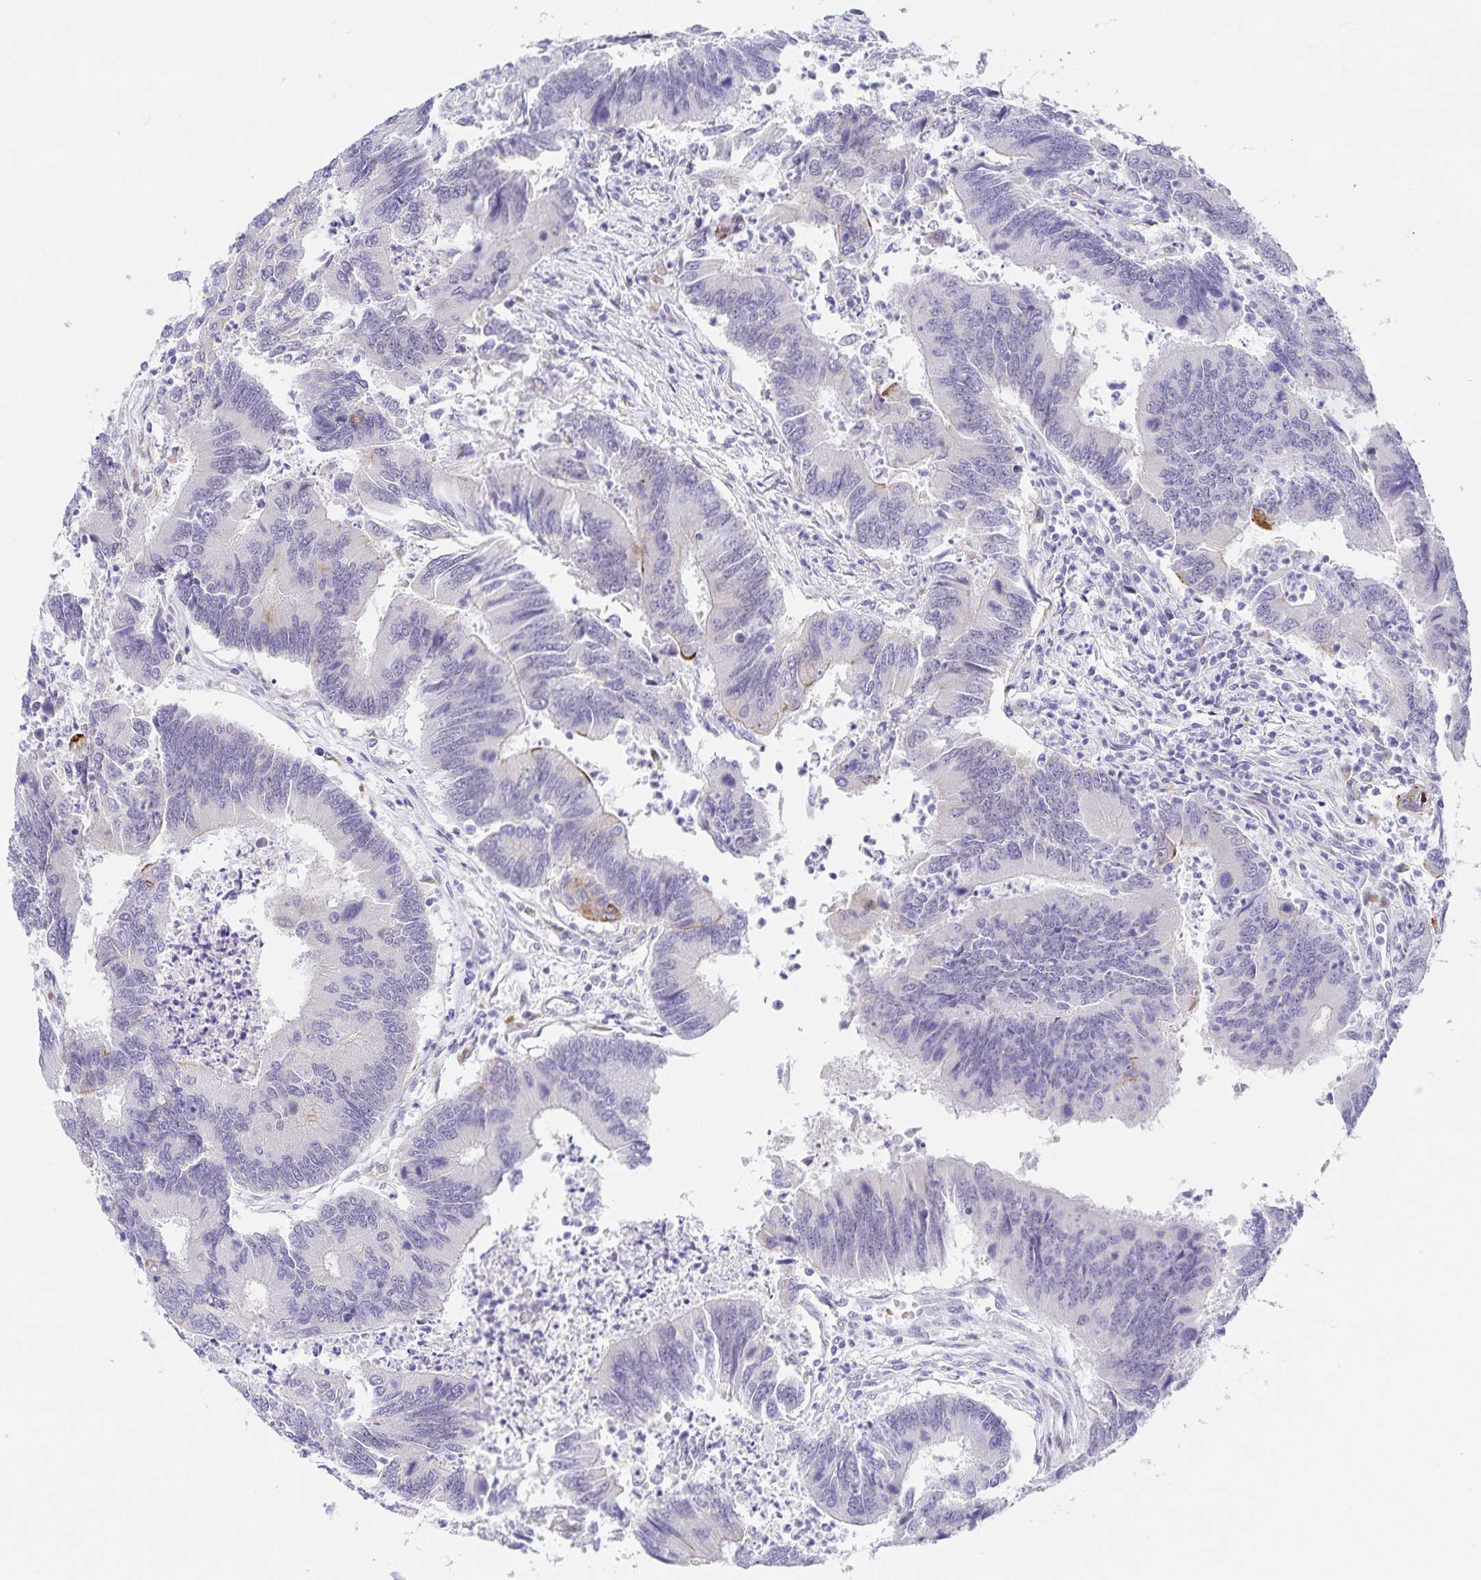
{"staining": {"intensity": "negative", "quantity": "none", "location": "none"}, "tissue": "colorectal cancer", "cell_type": "Tumor cells", "image_type": "cancer", "snomed": [{"axis": "morphology", "description": "Adenocarcinoma, NOS"}, {"axis": "topography", "description": "Colon"}], "caption": "High magnification brightfield microscopy of colorectal cancer (adenocarcinoma) stained with DAB (brown) and counterstained with hematoxylin (blue): tumor cells show no significant positivity.", "gene": "KBTBD13", "patient": {"sex": "female", "age": 67}}